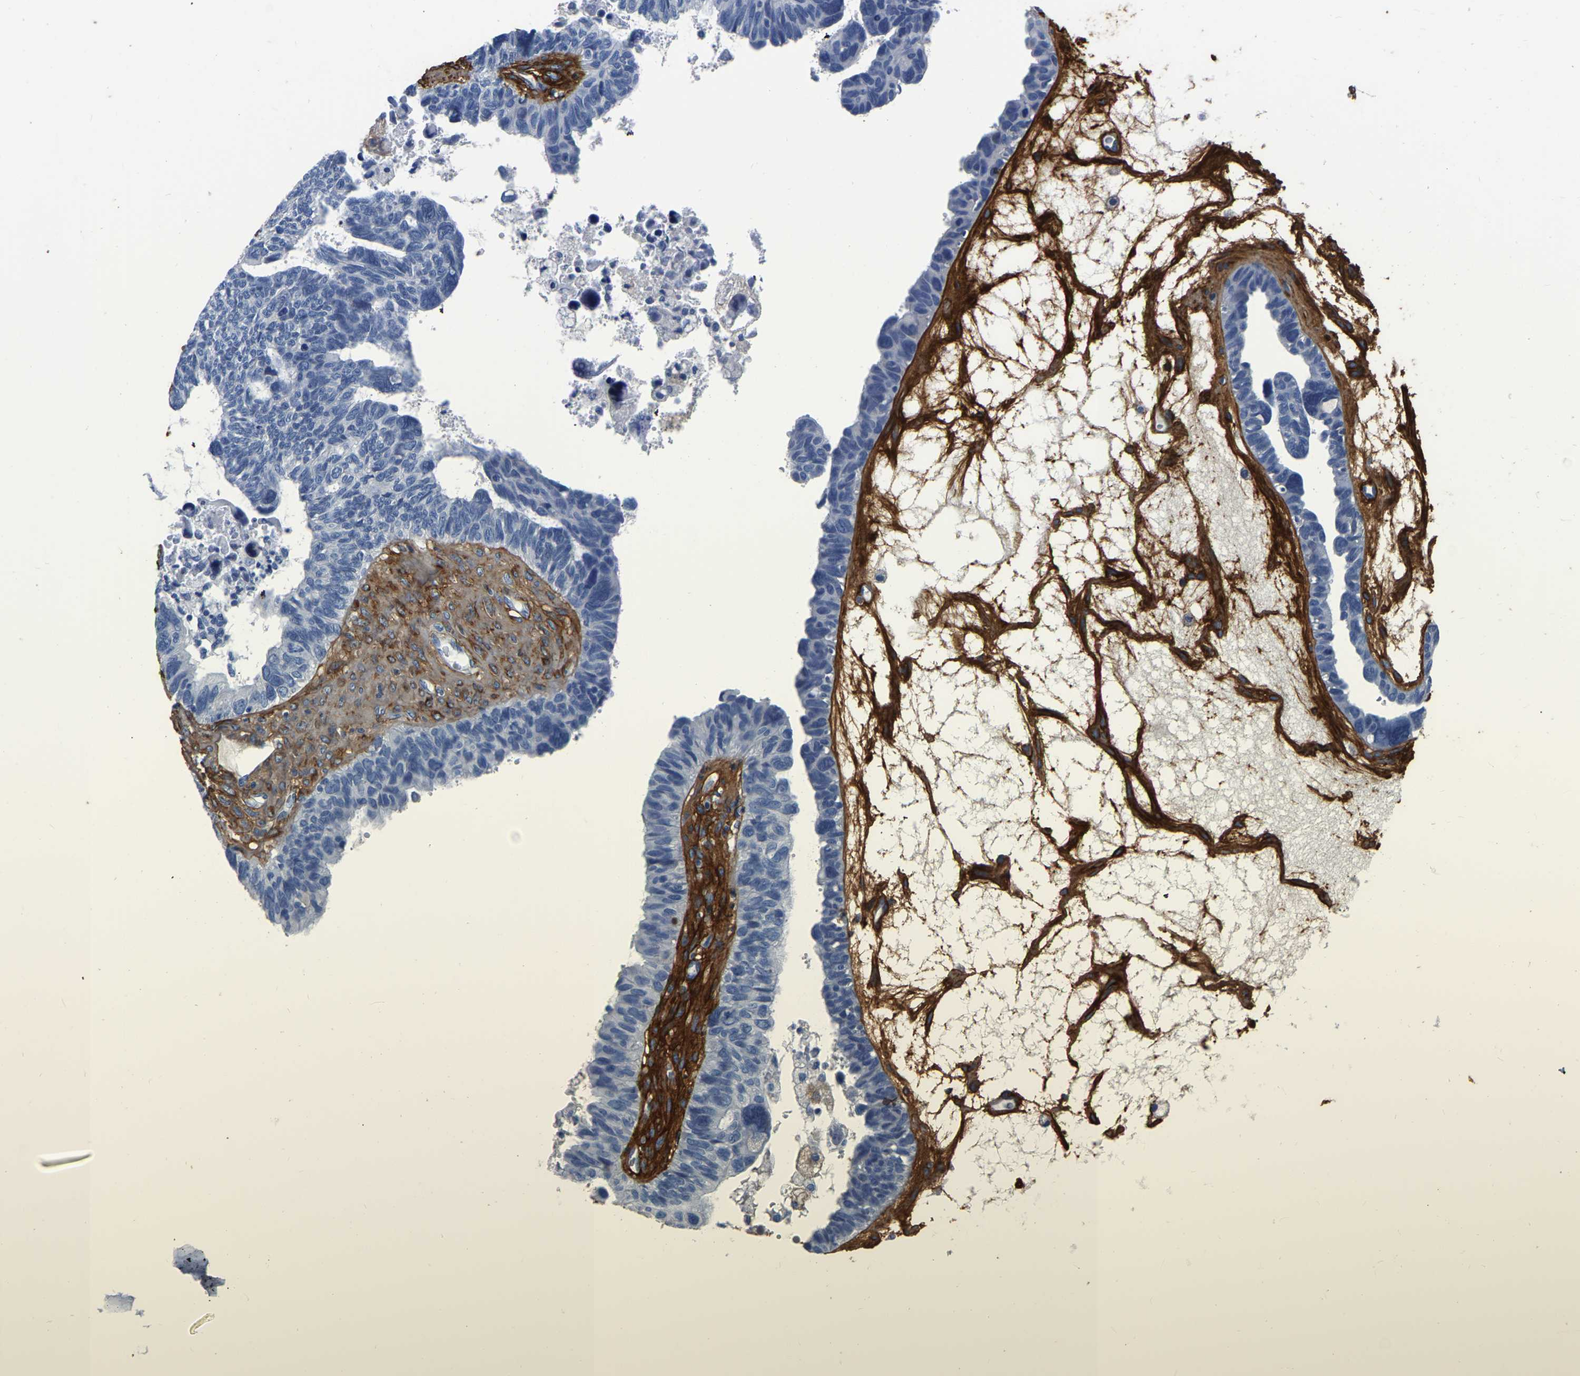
{"staining": {"intensity": "negative", "quantity": "none", "location": "none"}, "tissue": "ovarian cancer", "cell_type": "Tumor cells", "image_type": "cancer", "snomed": [{"axis": "morphology", "description": "Cystadenocarcinoma, serous, NOS"}, {"axis": "topography", "description": "Ovary"}], "caption": "IHC micrograph of ovarian cancer (serous cystadenocarcinoma) stained for a protein (brown), which displays no staining in tumor cells.", "gene": "COL6A1", "patient": {"sex": "female", "age": 79}}